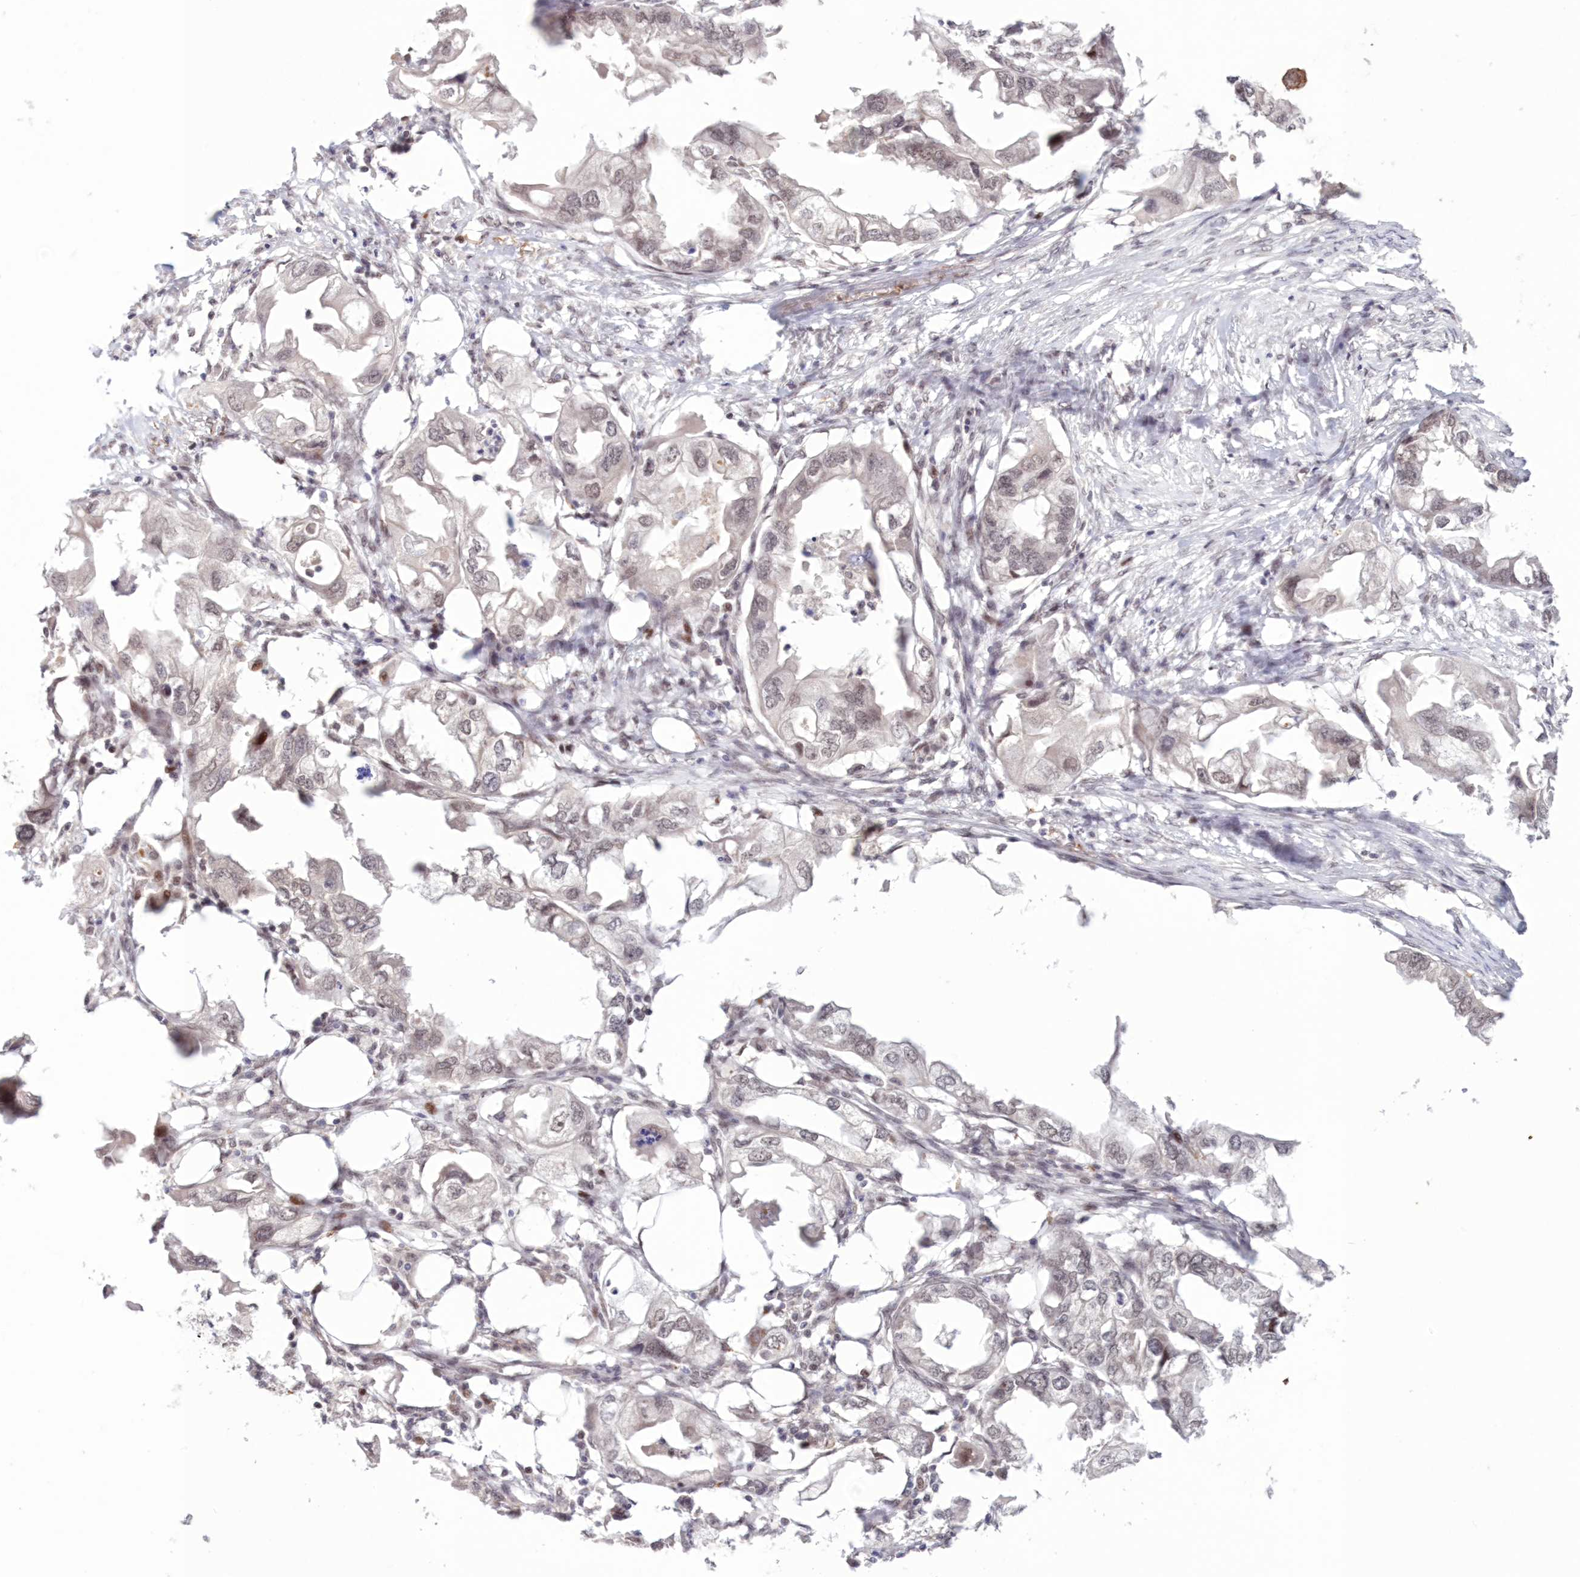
{"staining": {"intensity": "weak", "quantity": "<25%", "location": "nuclear"}, "tissue": "endometrial cancer", "cell_type": "Tumor cells", "image_type": "cancer", "snomed": [{"axis": "morphology", "description": "Adenocarcinoma, NOS"}, {"axis": "morphology", "description": "Adenocarcinoma, metastatic, NOS"}, {"axis": "topography", "description": "Adipose tissue"}, {"axis": "topography", "description": "Endometrium"}], "caption": "This is a photomicrograph of immunohistochemistry (IHC) staining of endometrial cancer (adenocarcinoma), which shows no staining in tumor cells. (DAB (3,3'-diaminobenzidine) IHC with hematoxylin counter stain).", "gene": "NOA1", "patient": {"sex": "female", "age": 67}}